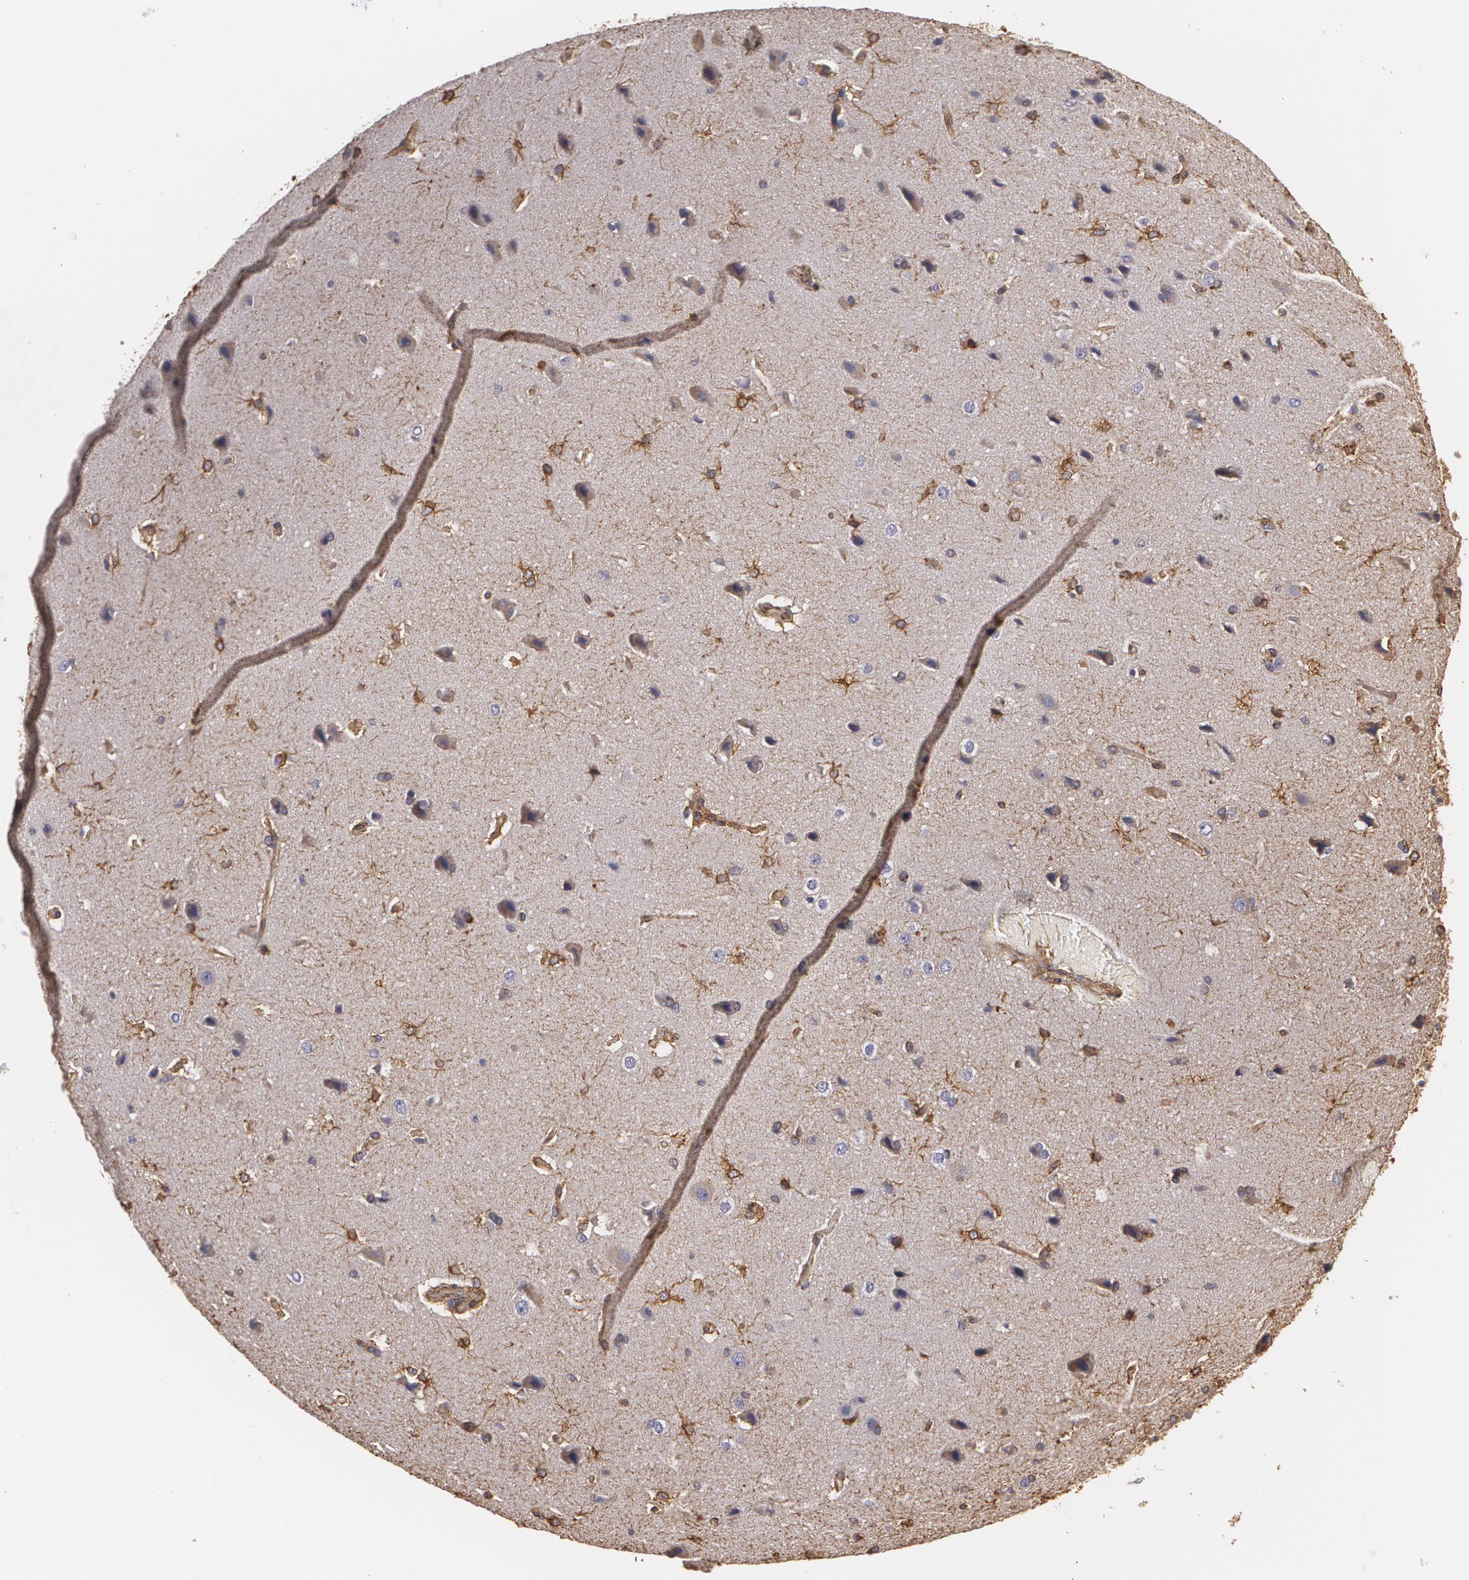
{"staining": {"intensity": "moderate", "quantity": "25%-75%", "location": "cytoplasmic/membranous"}, "tissue": "cerebral cortex", "cell_type": "Endothelial cells", "image_type": "normal", "snomed": [{"axis": "morphology", "description": "Normal tissue, NOS"}, {"axis": "topography", "description": "Cerebral cortex"}], "caption": "Endothelial cells display moderate cytoplasmic/membranous expression in approximately 25%-75% of cells in normal cerebral cortex. Nuclei are stained in blue.", "gene": "CYB5R3", "patient": {"sex": "female", "age": 45}}